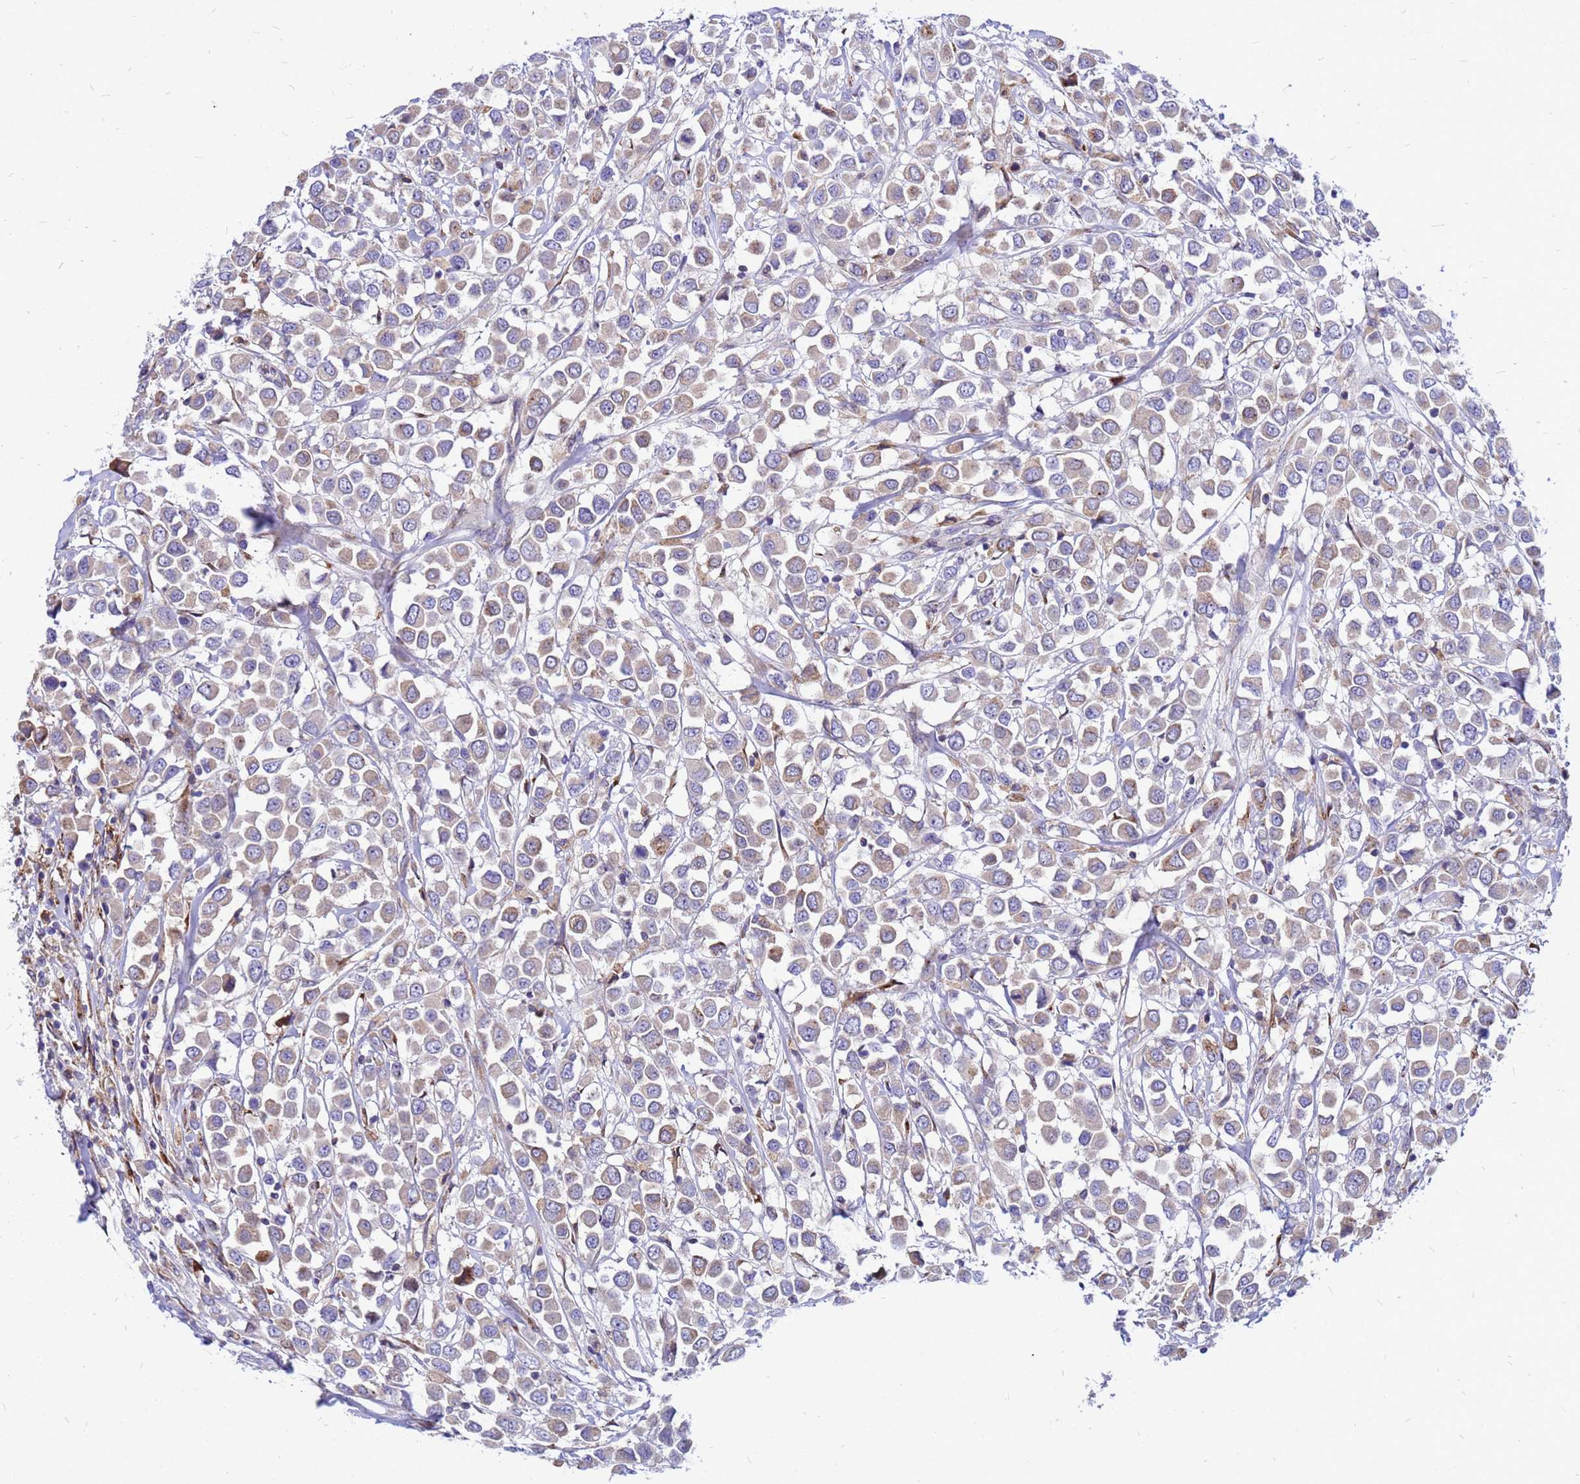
{"staining": {"intensity": "weak", "quantity": "25%-75%", "location": "cytoplasmic/membranous"}, "tissue": "breast cancer", "cell_type": "Tumor cells", "image_type": "cancer", "snomed": [{"axis": "morphology", "description": "Duct carcinoma"}, {"axis": "topography", "description": "Breast"}], "caption": "Protein staining demonstrates weak cytoplasmic/membranous expression in approximately 25%-75% of tumor cells in infiltrating ductal carcinoma (breast). Using DAB (brown) and hematoxylin (blue) stains, captured at high magnification using brightfield microscopy.", "gene": "FHIP1A", "patient": {"sex": "female", "age": 61}}